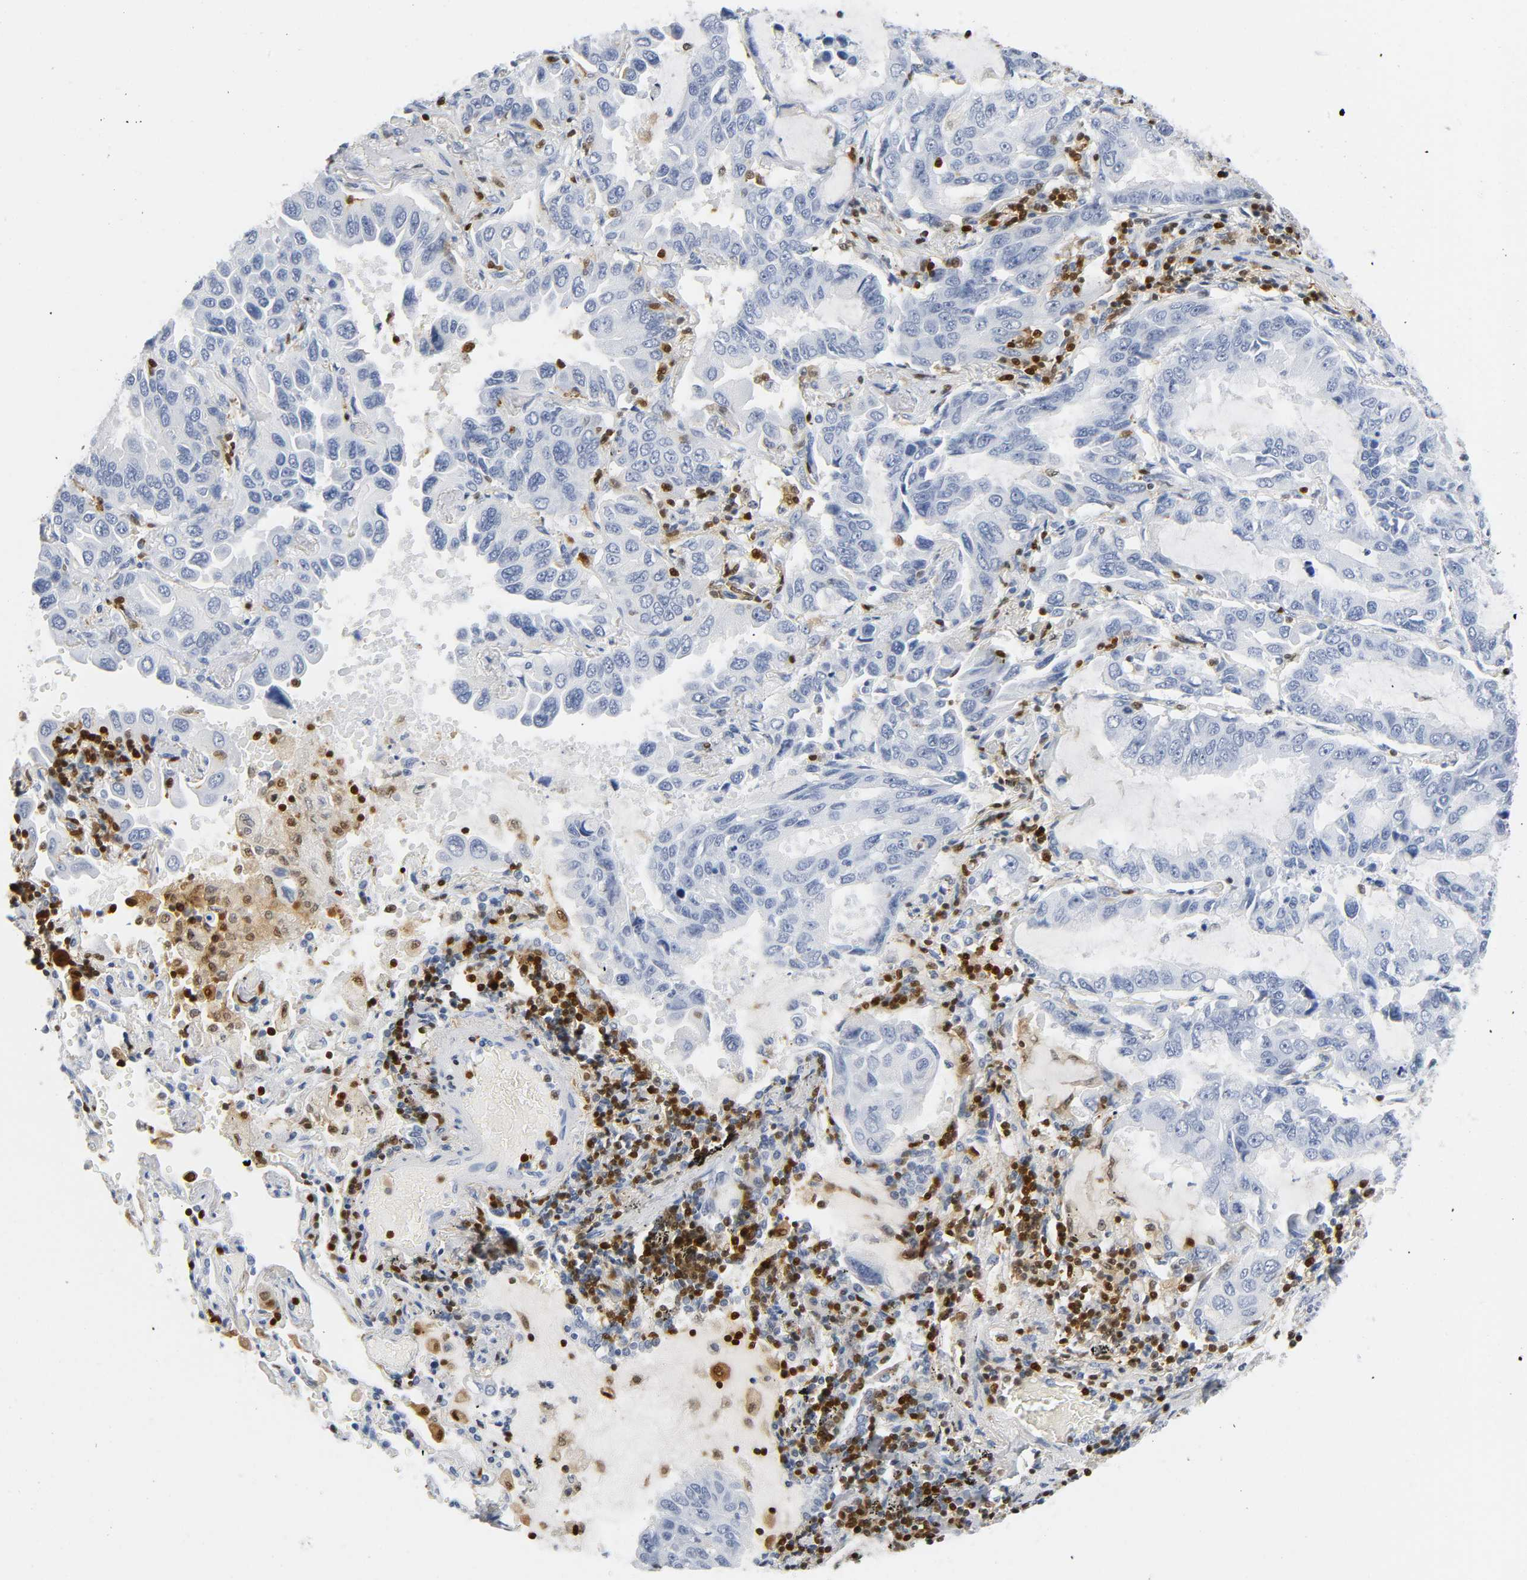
{"staining": {"intensity": "negative", "quantity": "none", "location": "none"}, "tissue": "lung cancer", "cell_type": "Tumor cells", "image_type": "cancer", "snomed": [{"axis": "morphology", "description": "Adenocarcinoma, NOS"}, {"axis": "topography", "description": "Lung"}], "caption": "Immunohistochemical staining of lung adenocarcinoma displays no significant positivity in tumor cells.", "gene": "DOK2", "patient": {"sex": "male", "age": 64}}